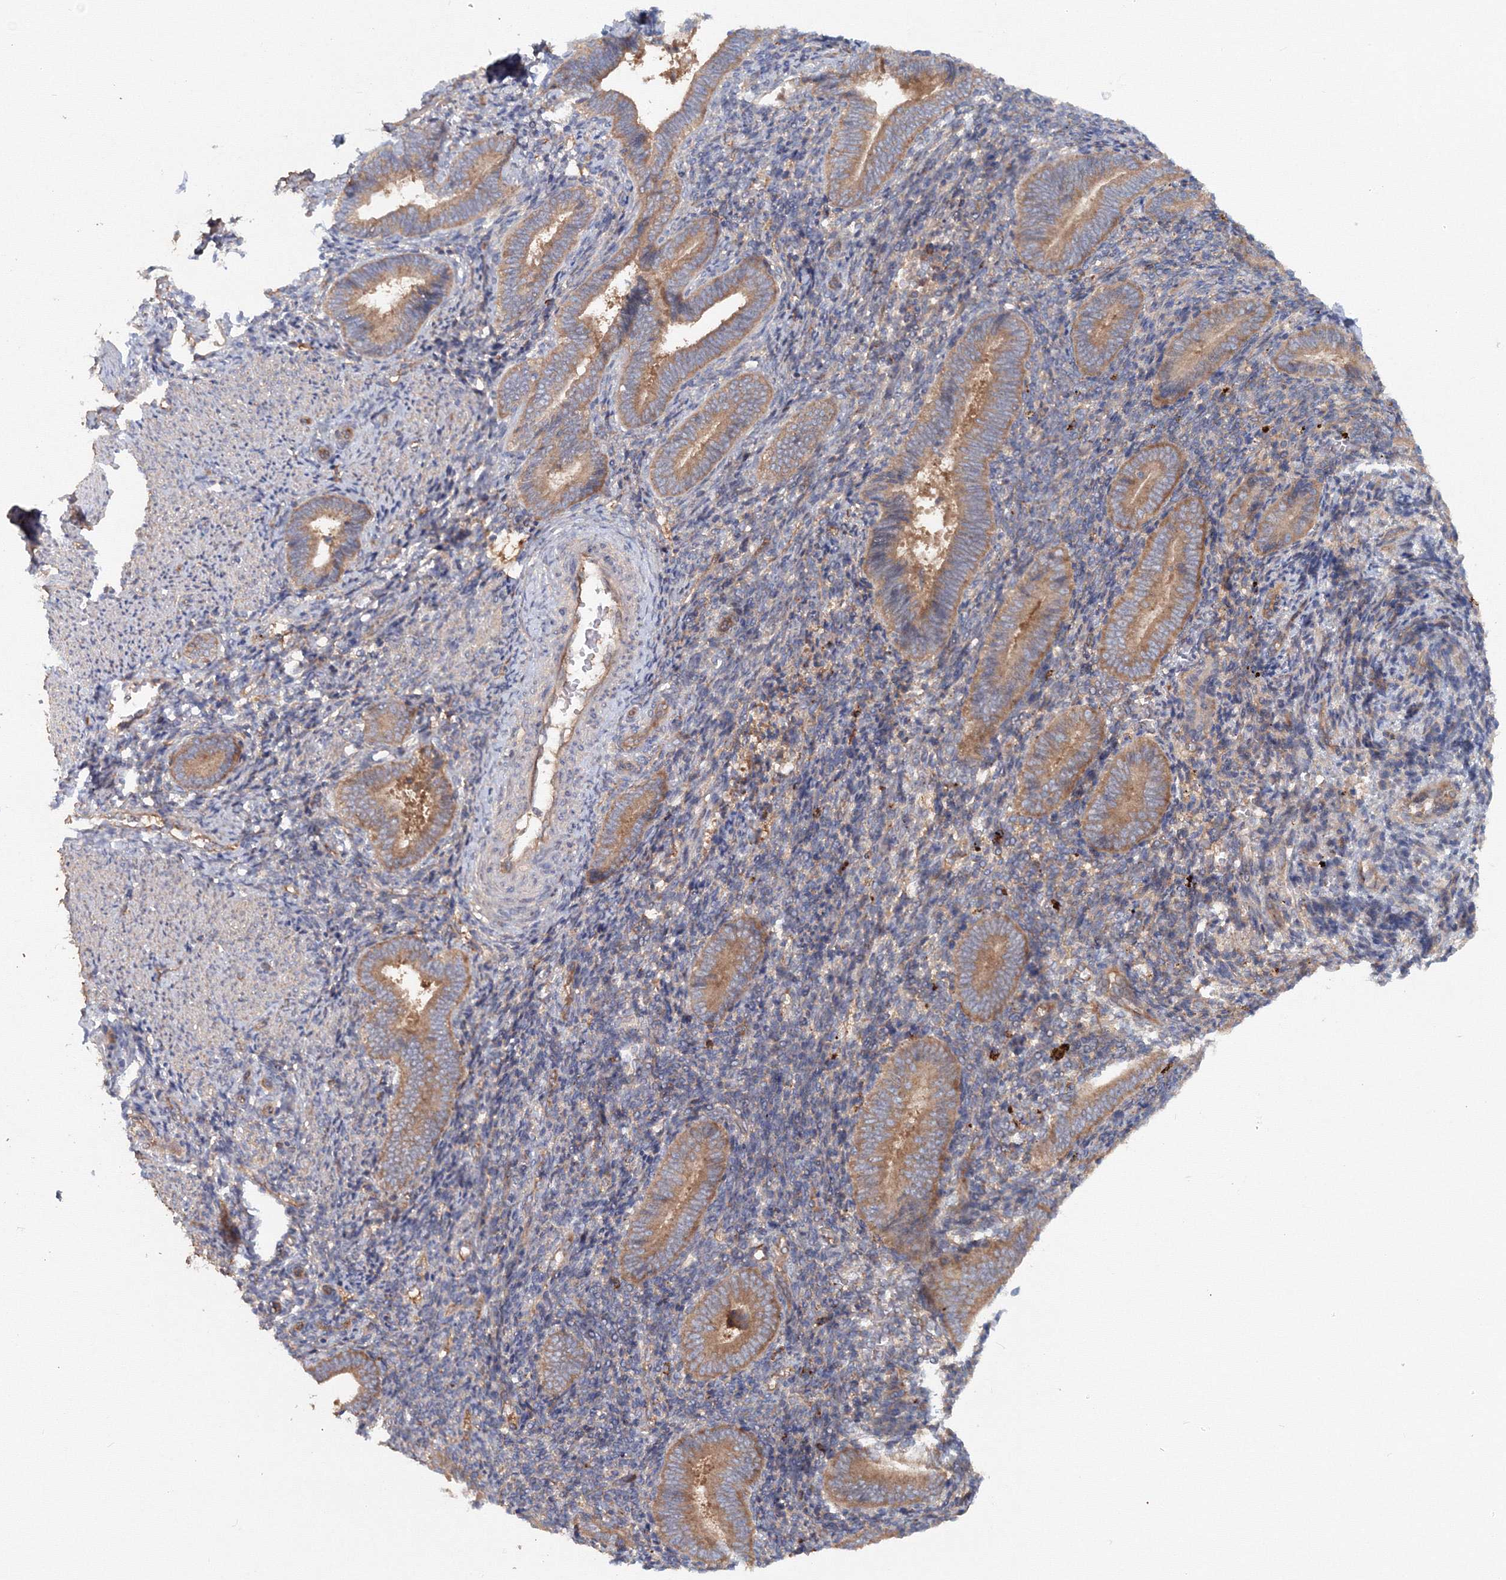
{"staining": {"intensity": "weak", "quantity": "25%-75%", "location": "cytoplasmic/membranous"}, "tissue": "endometrium", "cell_type": "Cells in endometrial stroma", "image_type": "normal", "snomed": [{"axis": "morphology", "description": "Normal tissue, NOS"}, {"axis": "topography", "description": "Uterus"}, {"axis": "topography", "description": "Endometrium"}], "caption": "Cells in endometrial stroma display weak cytoplasmic/membranous staining in about 25%-75% of cells in benign endometrium.", "gene": "EXOC1", "patient": {"sex": "female", "age": 33}}